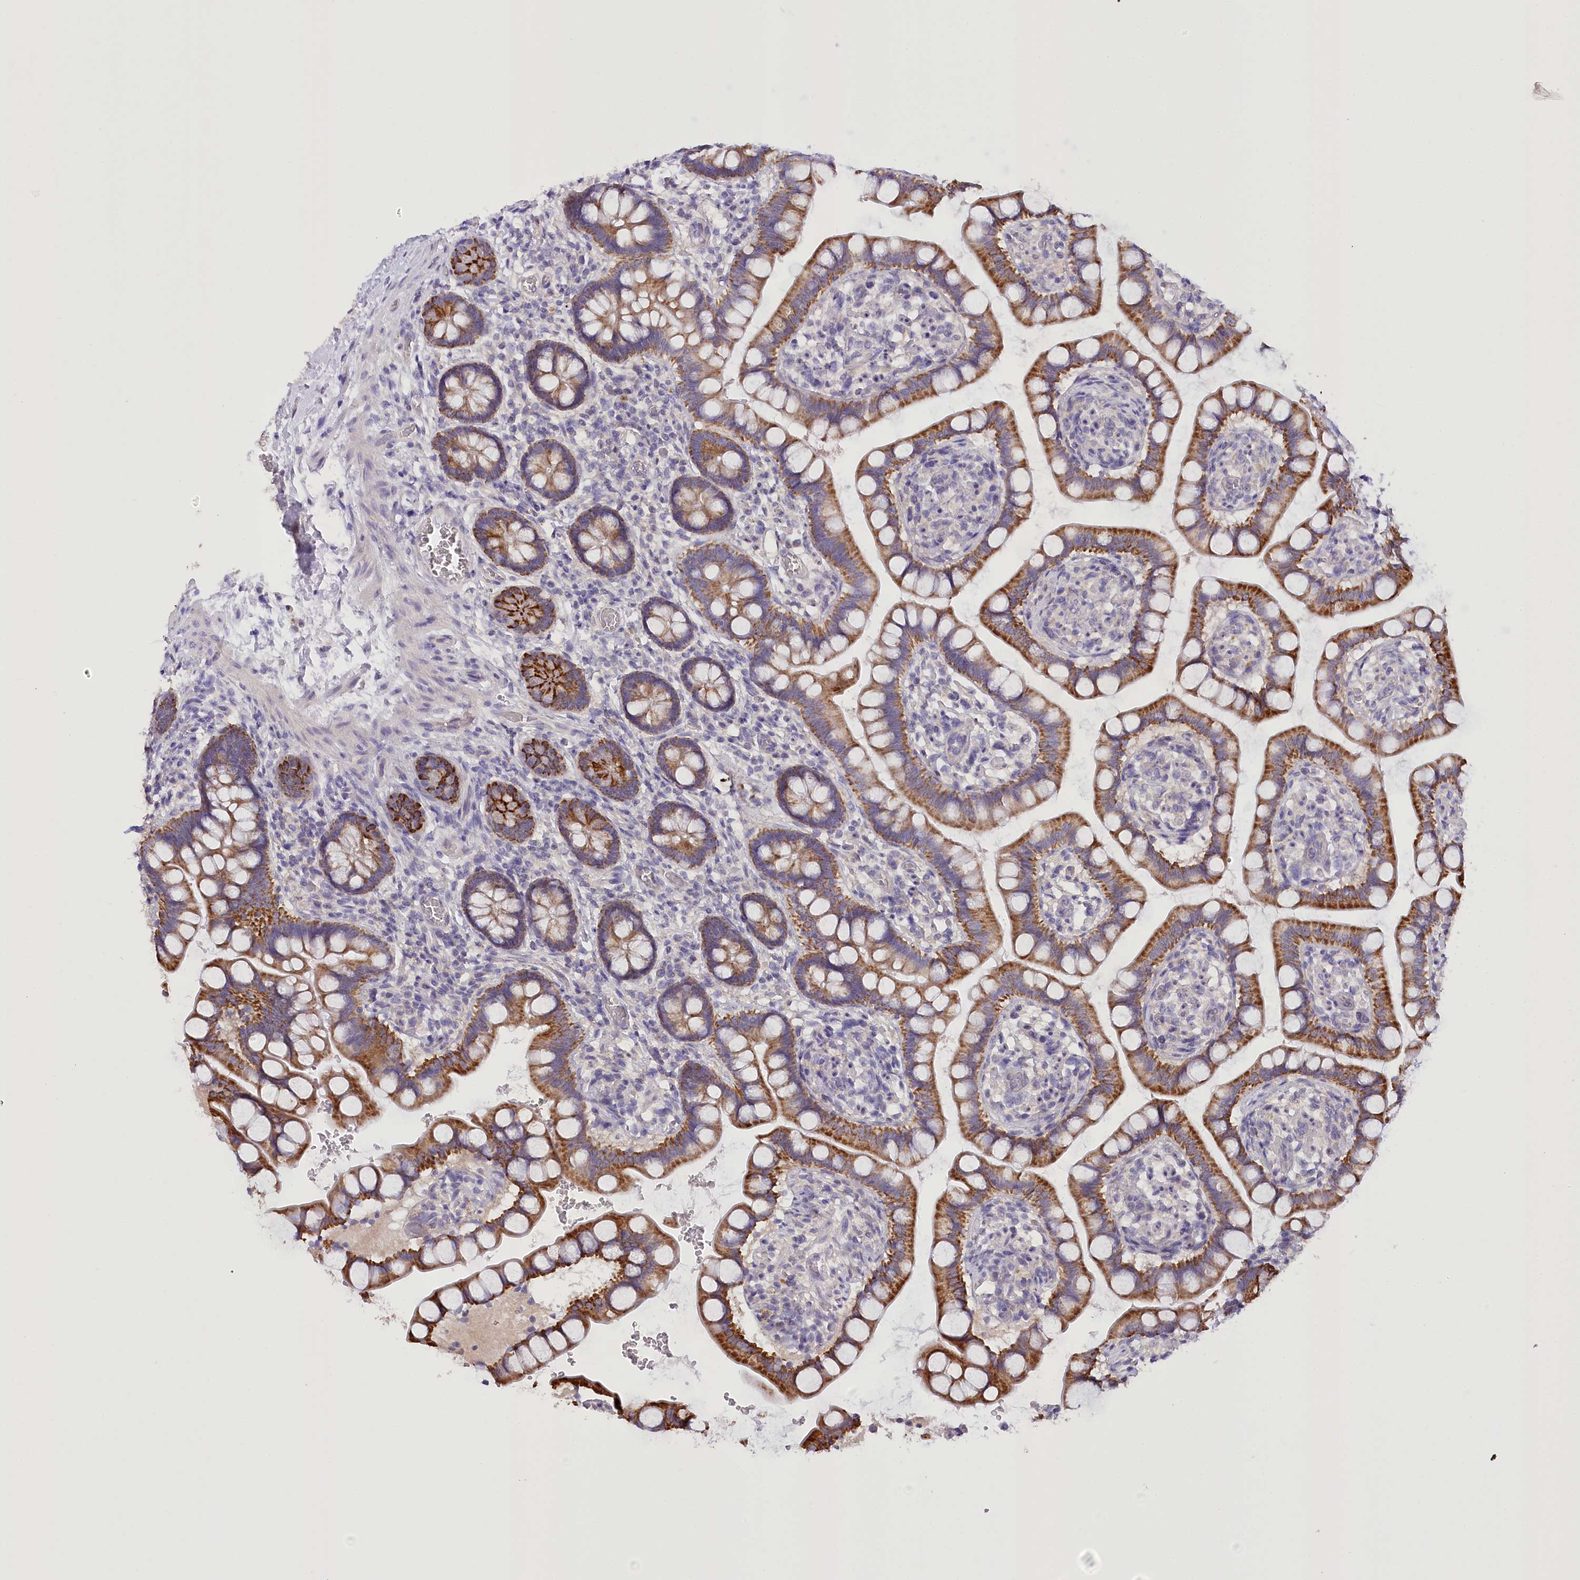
{"staining": {"intensity": "strong", "quantity": ">75%", "location": "cytoplasmic/membranous"}, "tissue": "small intestine", "cell_type": "Glandular cells", "image_type": "normal", "snomed": [{"axis": "morphology", "description": "Normal tissue, NOS"}, {"axis": "topography", "description": "Small intestine"}], "caption": "A high amount of strong cytoplasmic/membranous staining is identified in approximately >75% of glandular cells in unremarkable small intestine. (DAB (3,3'-diaminobenzidine) = brown stain, brightfield microscopy at high magnification).", "gene": "DCUN1D1", "patient": {"sex": "male", "age": 52}}